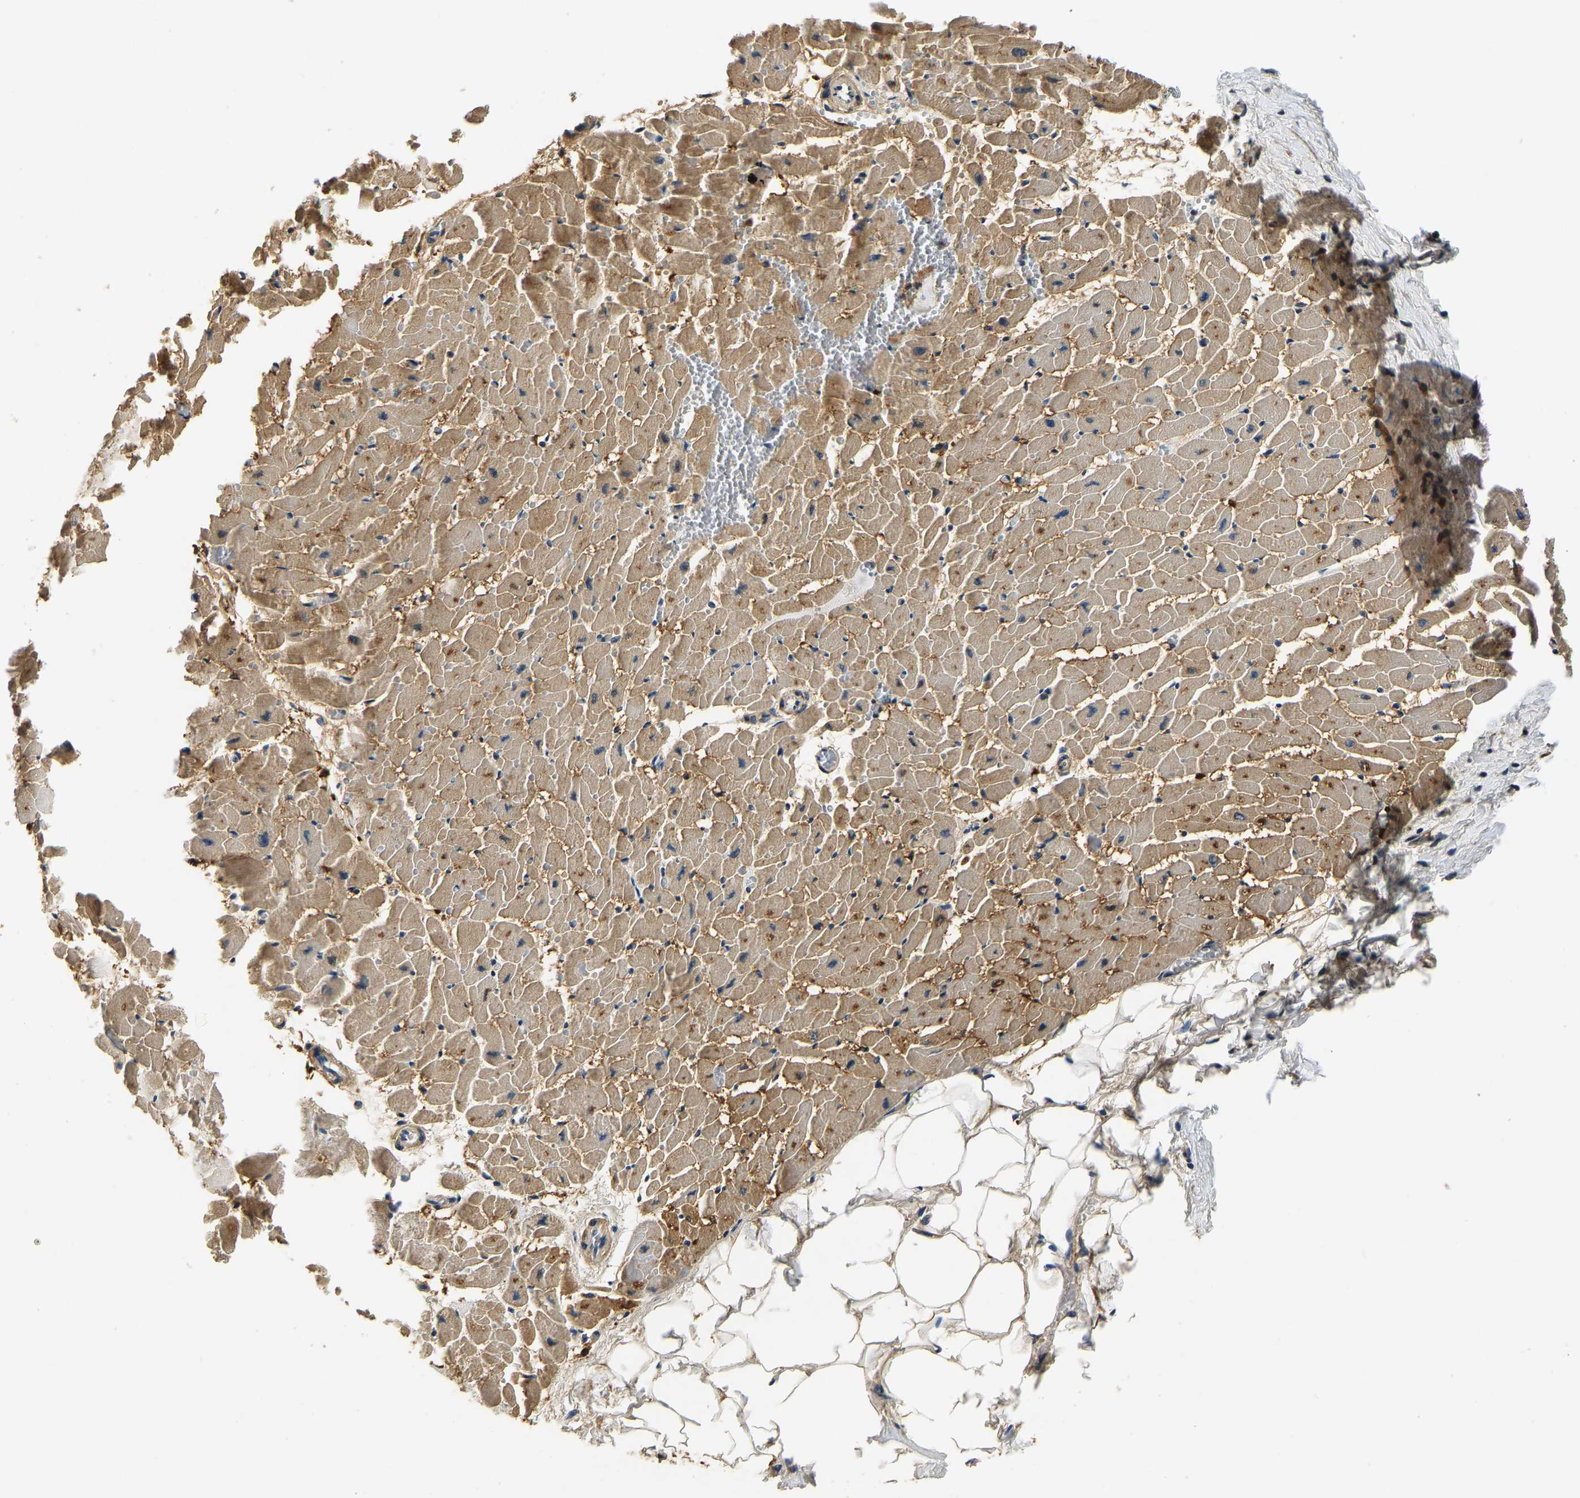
{"staining": {"intensity": "moderate", "quantity": ">75%", "location": "cytoplasmic/membranous"}, "tissue": "heart muscle", "cell_type": "Cardiomyocytes", "image_type": "normal", "snomed": [{"axis": "morphology", "description": "Normal tissue, NOS"}, {"axis": "topography", "description": "Heart"}], "caption": "Immunohistochemical staining of unremarkable human heart muscle shows moderate cytoplasmic/membranous protein positivity in approximately >75% of cardiomyocytes.", "gene": "RESF1", "patient": {"sex": "female", "age": 19}}